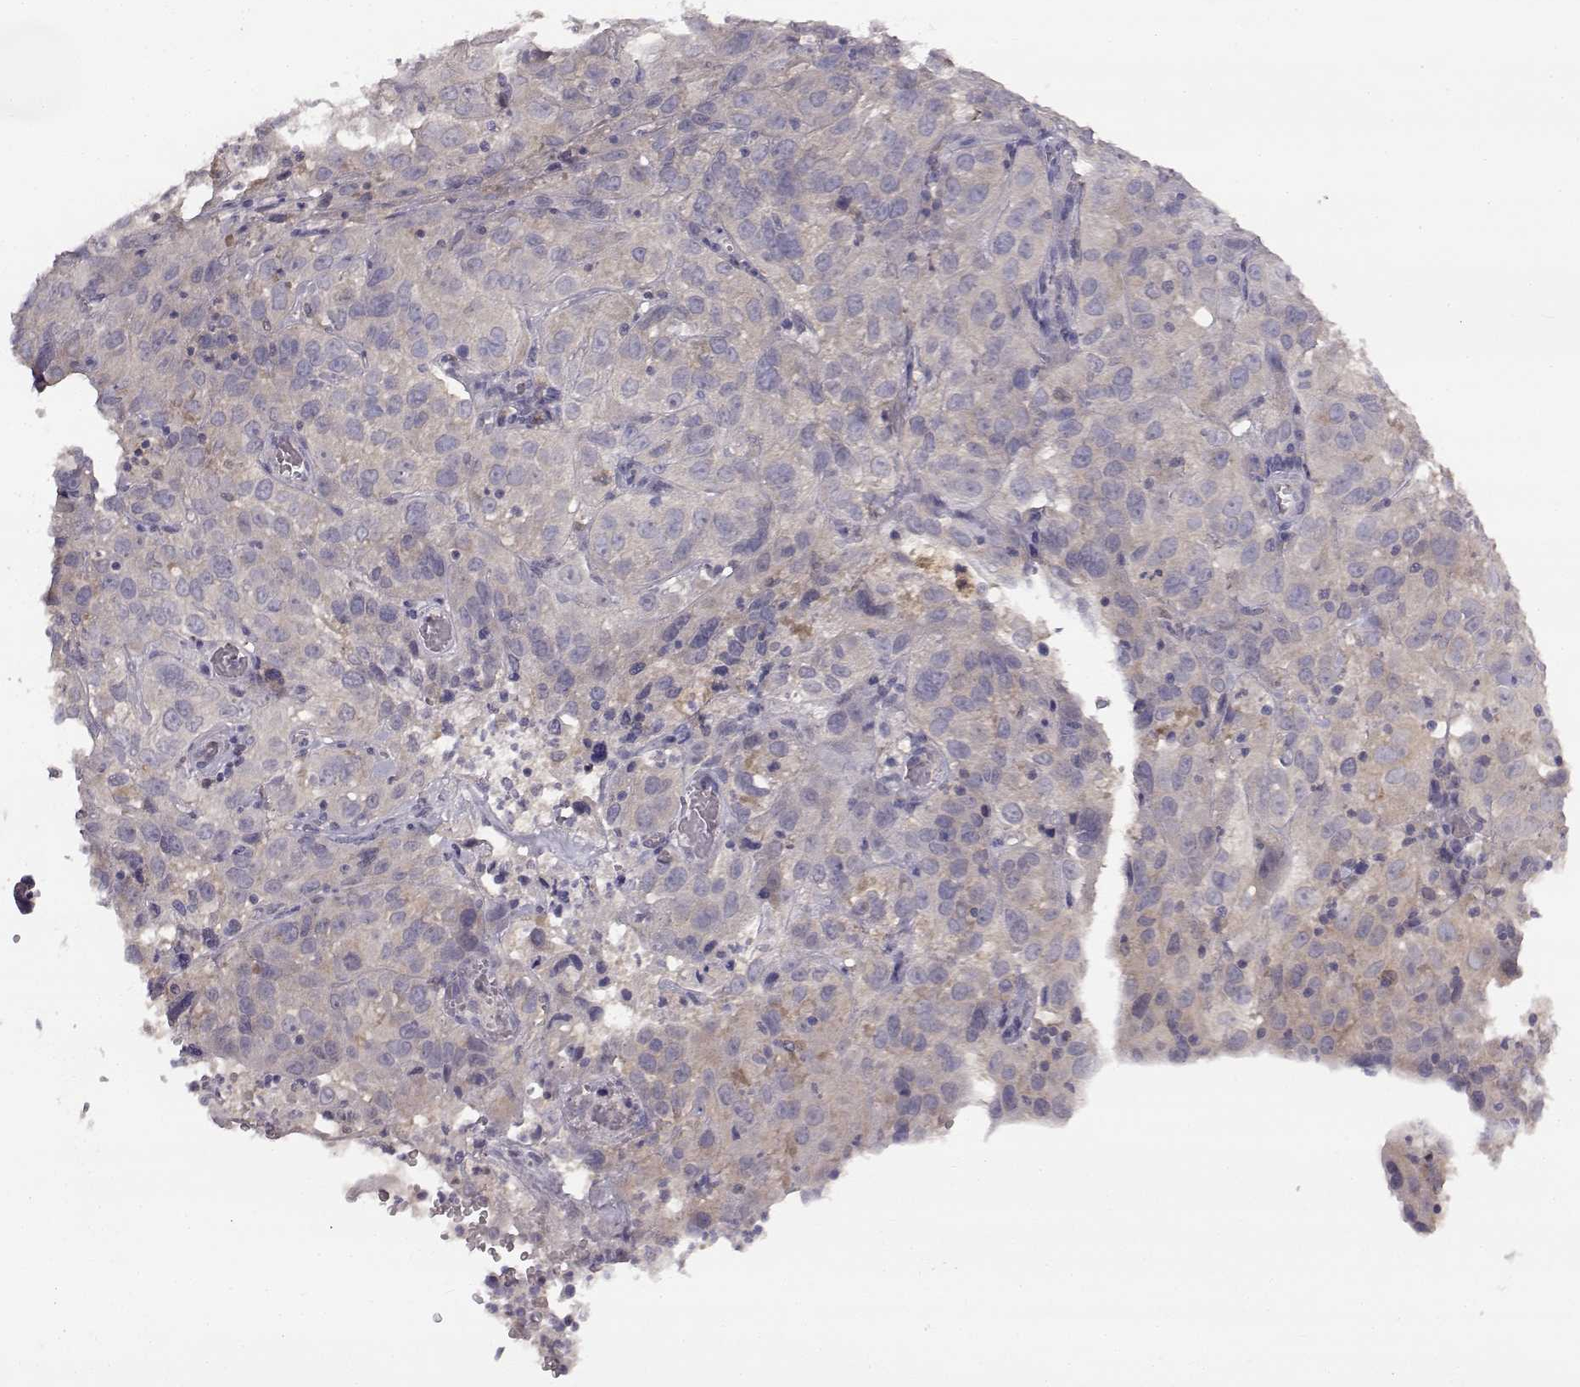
{"staining": {"intensity": "weak", "quantity": "<25%", "location": "cytoplasmic/membranous"}, "tissue": "cervical cancer", "cell_type": "Tumor cells", "image_type": "cancer", "snomed": [{"axis": "morphology", "description": "Squamous cell carcinoma, NOS"}, {"axis": "topography", "description": "Cervix"}], "caption": "Immunohistochemistry histopathology image of neoplastic tissue: cervical cancer stained with DAB (3,3'-diaminobenzidine) reveals no significant protein expression in tumor cells.", "gene": "SPAG17", "patient": {"sex": "female", "age": 32}}